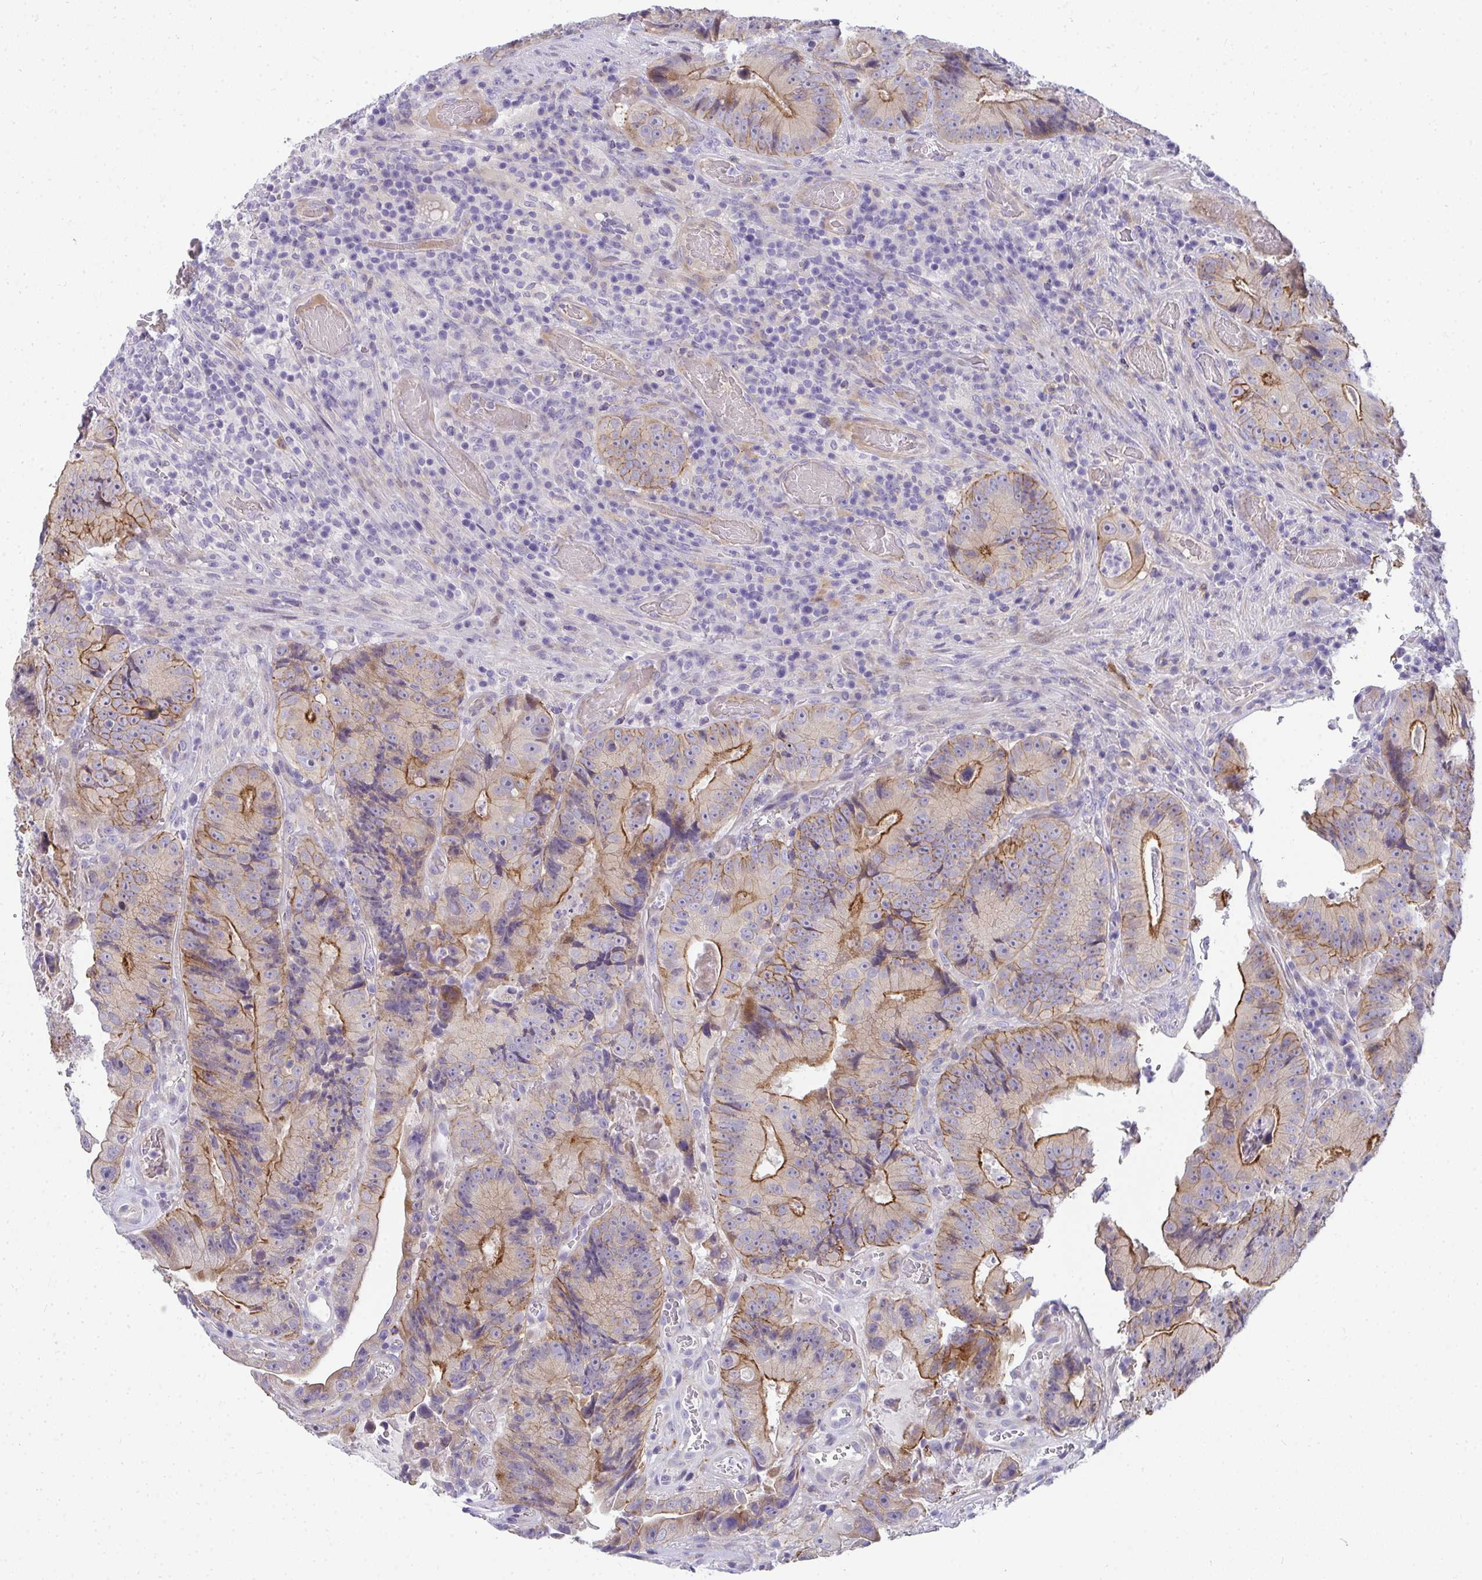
{"staining": {"intensity": "moderate", "quantity": "25%-75%", "location": "cytoplasmic/membranous"}, "tissue": "colorectal cancer", "cell_type": "Tumor cells", "image_type": "cancer", "snomed": [{"axis": "morphology", "description": "Adenocarcinoma, NOS"}, {"axis": "topography", "description": "Colon"}], "caption": "About 25%-75% of tumor cells in colorectal cancer (adenocarcinoma) demonstrate moderate cytoplasmic/membranous protein staining as visualized by brown immunohistochemical staining.", "gene": "AK5", "patient": {"sex": "female", "age": 86}}